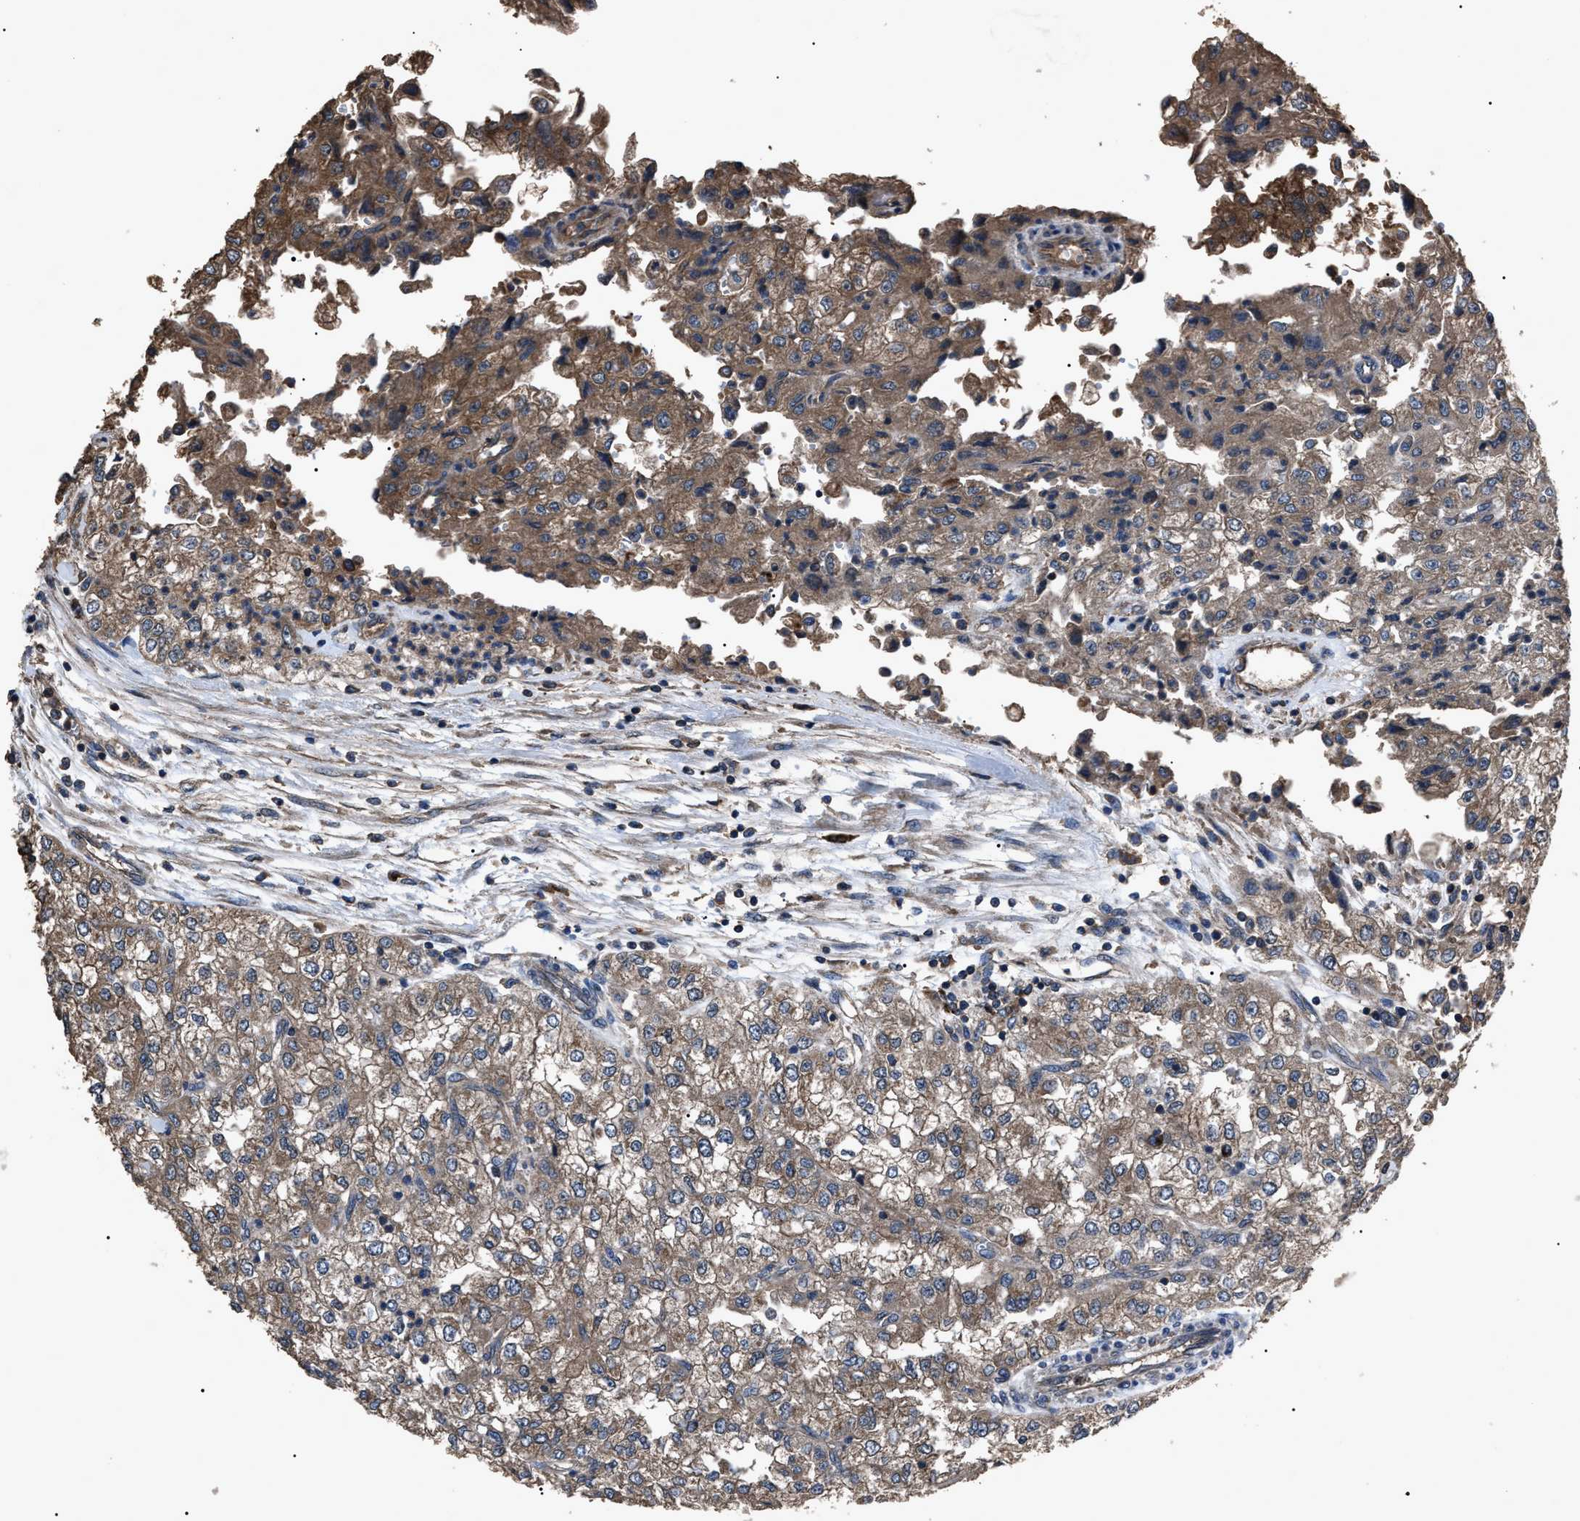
{"staining": {"intensity": "moderate", "quantity": ">75%", "location": "cytoplasmic/membranous"}, "tissue": "renal cancer", "cell_type": "Tumor cells", "image_type": "cancer", "snomed": [{"axis": "morphology", "description": "Adenocarcinoma, NOS"}, {"axis": "topography", "description": "Kidney"}], "caption": "Adenocarcinoma (renal) stained for a protein (brown) demonstrates moderate cytoplasmic/membranous positive positivity in approximately >75% of tumor cells.", "gene": "RNF216", "patient": {"sex": "female", "age": 54}}